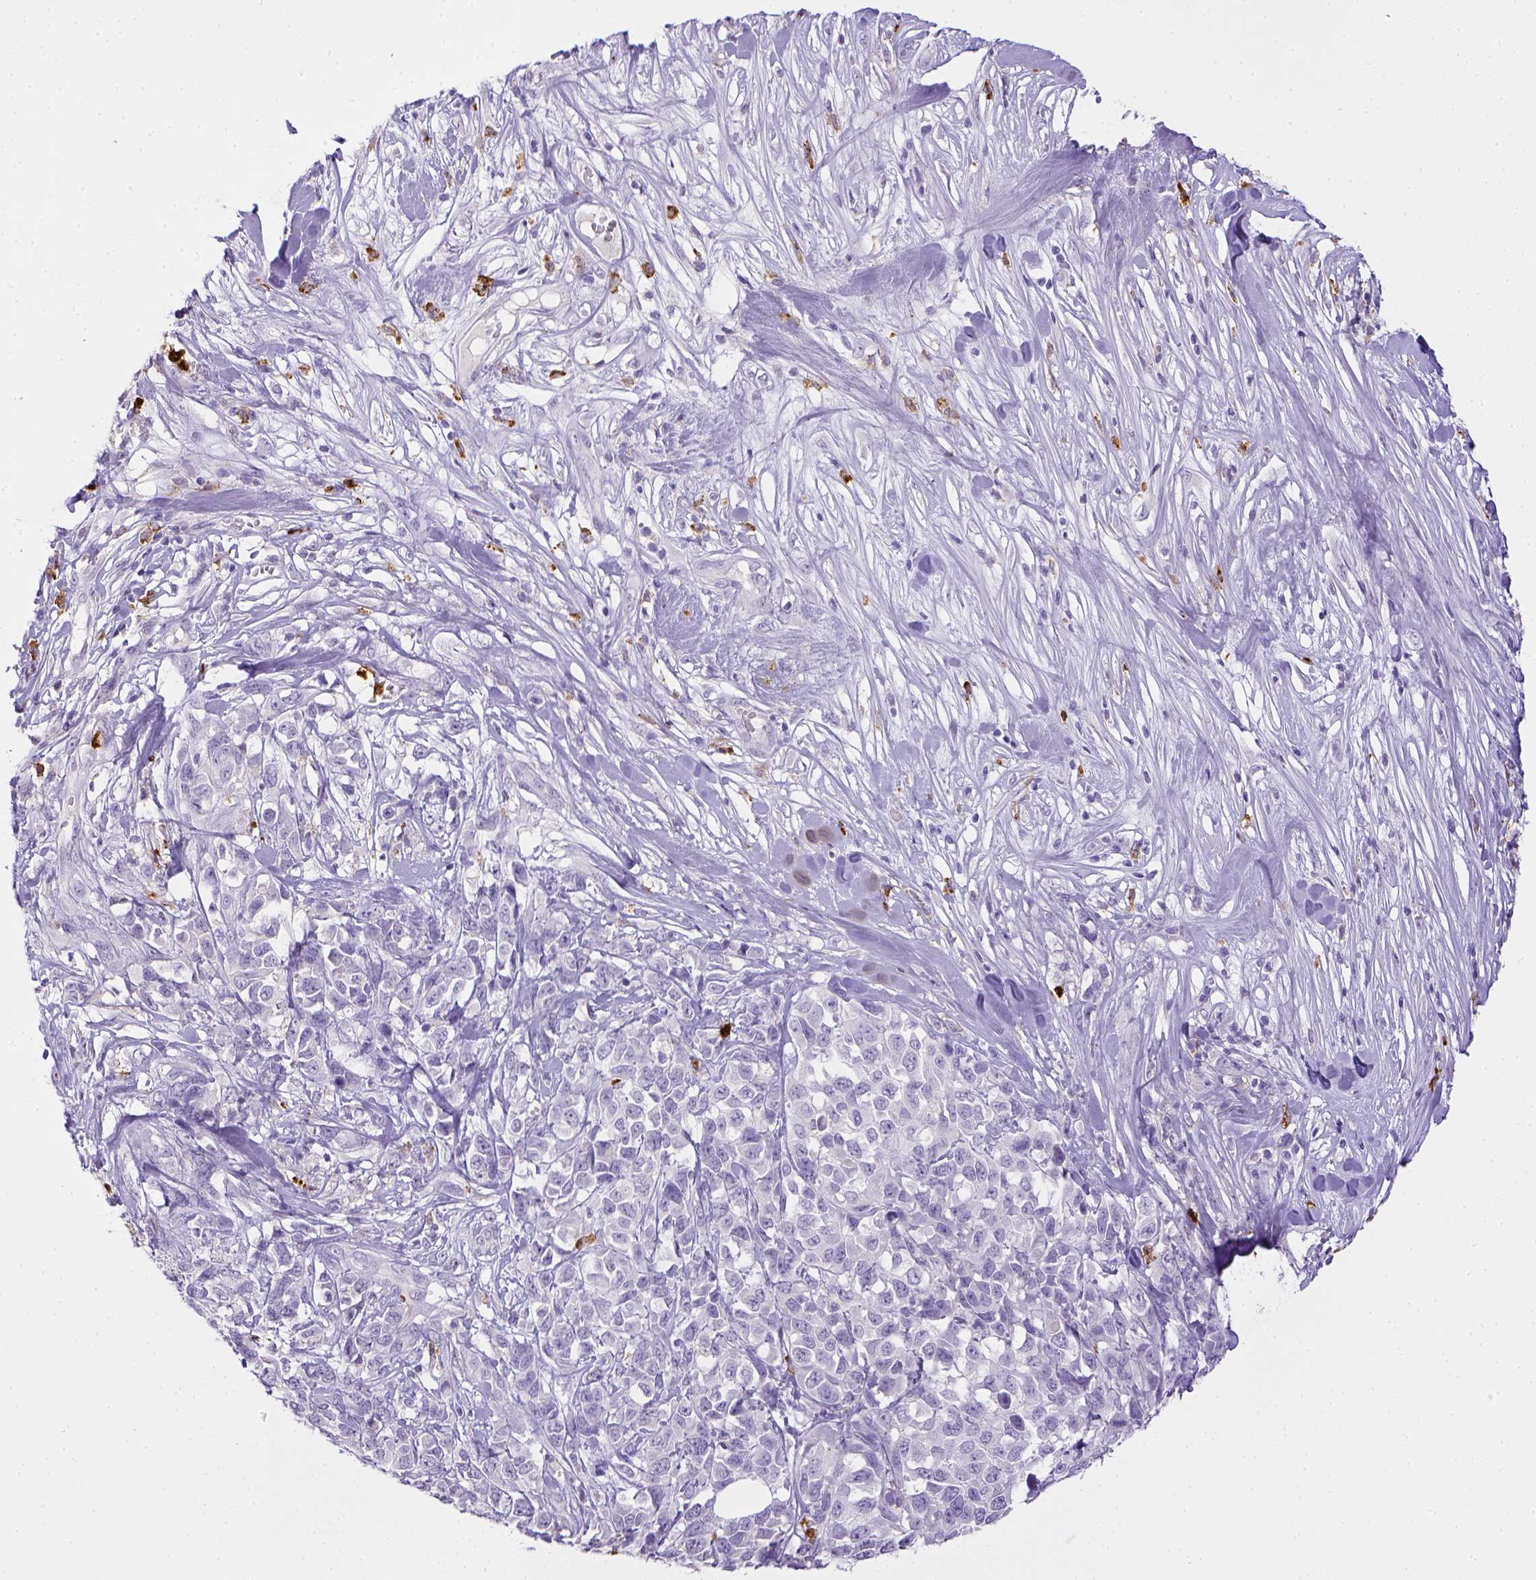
{"staining": {"intensity": "negative", "quantity": "none", "location": "none"}, "tissue": "melanoma", "cell_type": "Tumor cells", "image_type": "cancer", "snomed": [{"axis": "morphology", "description": "Malignant melanoma, Metastatic site"}, {"axis": "topography", "description": "Skin"}], "caption": "Photomicrograph shows no protein positivity in tumor cells of malignant melanoma (metastatic site) tissue. (DAB immunohistochemistry (IHC), high magnification).", "gene": "ITGAM", "patient": {"sex": "male", "age": 84}}